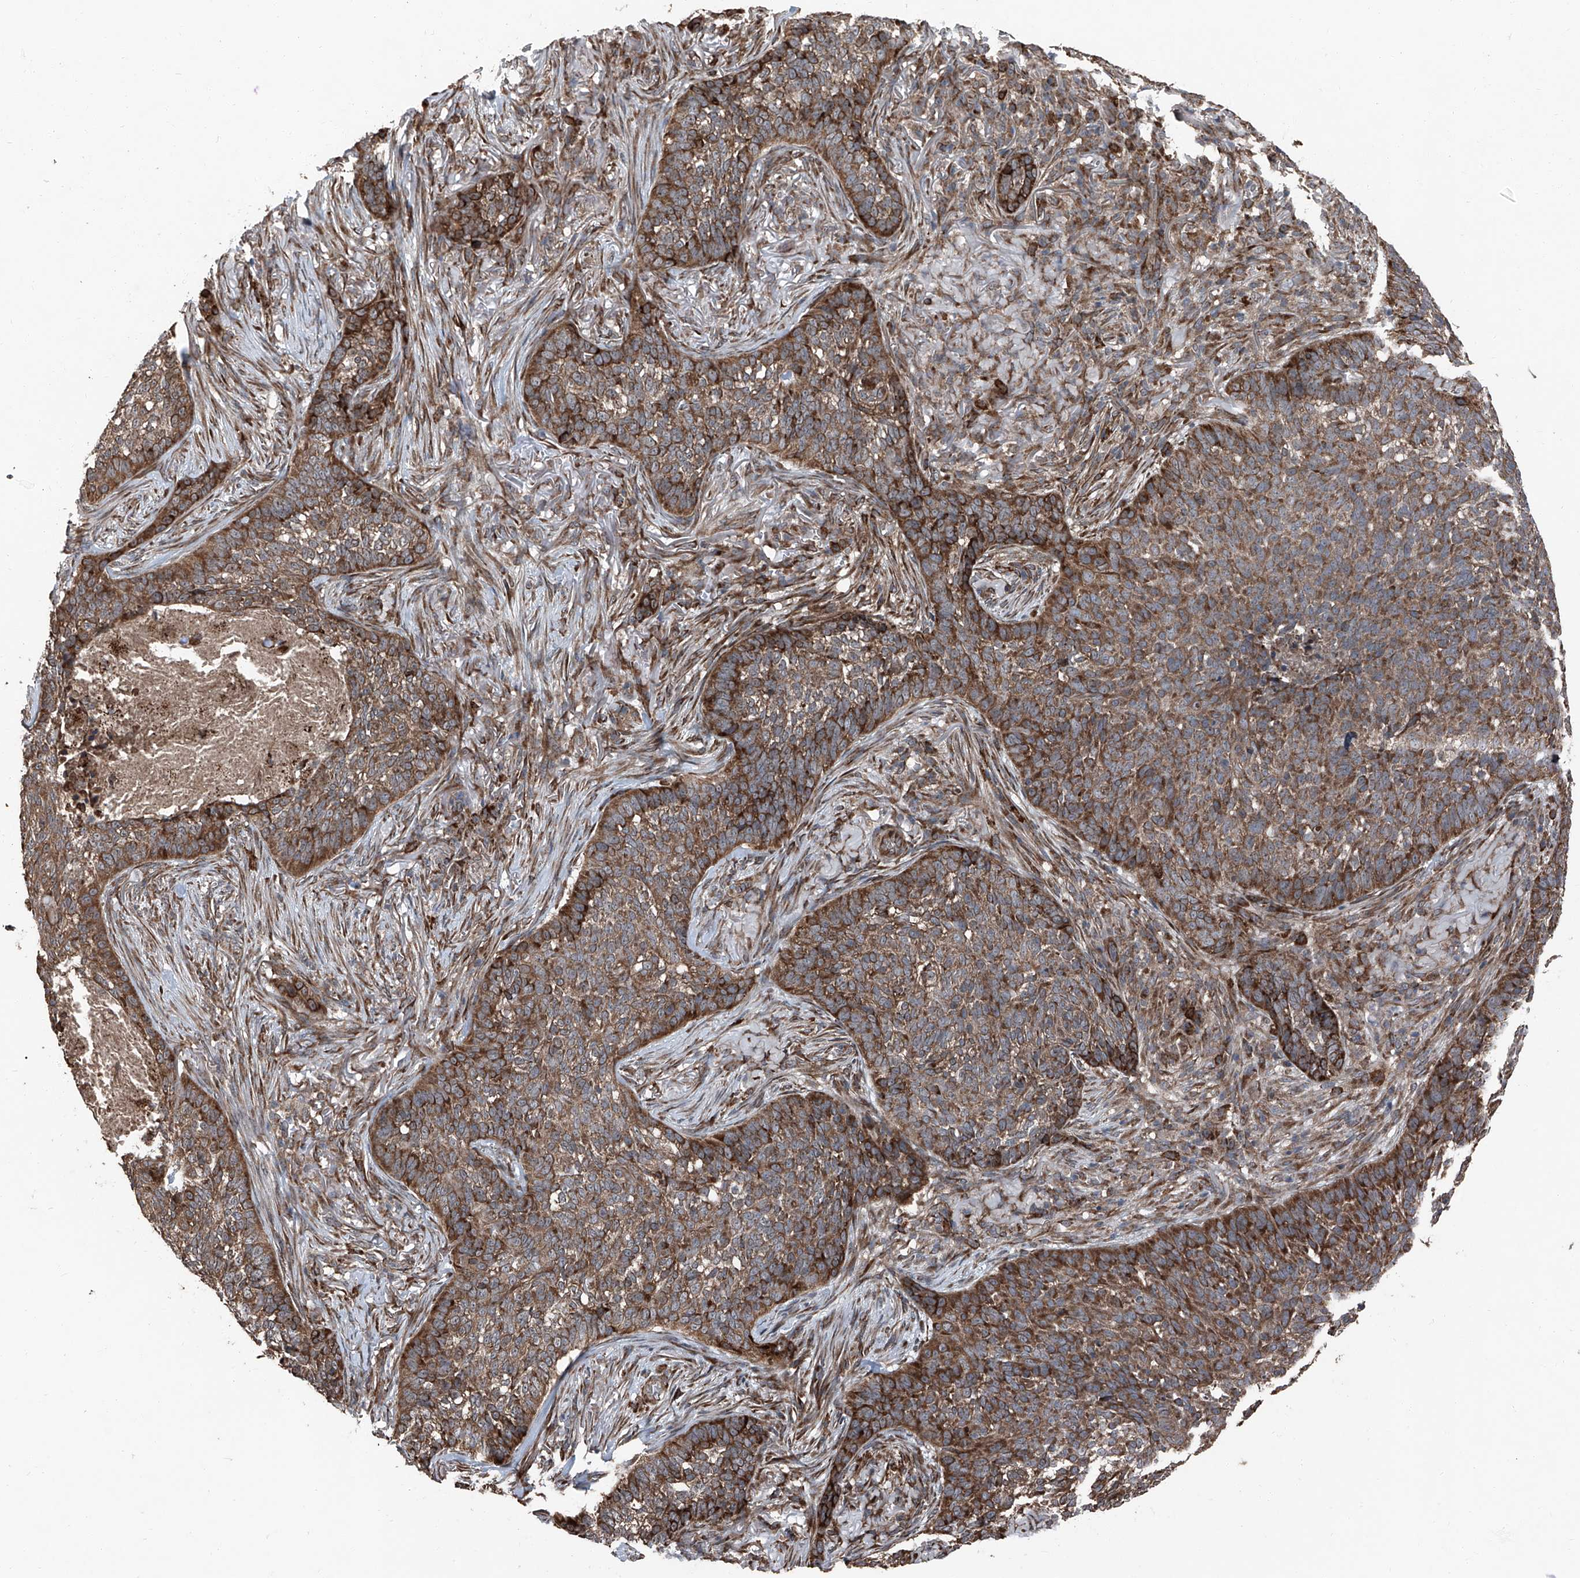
{"staining": {"intensity": "strong", "quantity": ">75%", "location": "cytoplasmic/membranous"}, "tissue": "skin cancer", "cell_type": "Tumor cells", "image_type": "cancer", "snomed": [{"axis": "morphology", "description": "Basal cell carcinoma"}, {"axis": "topography", "description": "Skin"}], "caption": "Protein analysis of skin cancer (basal cell carcinoma) tissue displays strong cytoplasmic/membranous expression in approximately >75% of tumor cells. The staining was performed using DAB (3,3'-diaminobenzidine) to visualize the protein expression in brown, while the nuclei were stained in blue with hematoxylin (Magnification: 20x).", "gene": "LIMK1", "patient": {"sex": "male", "age": 85}}